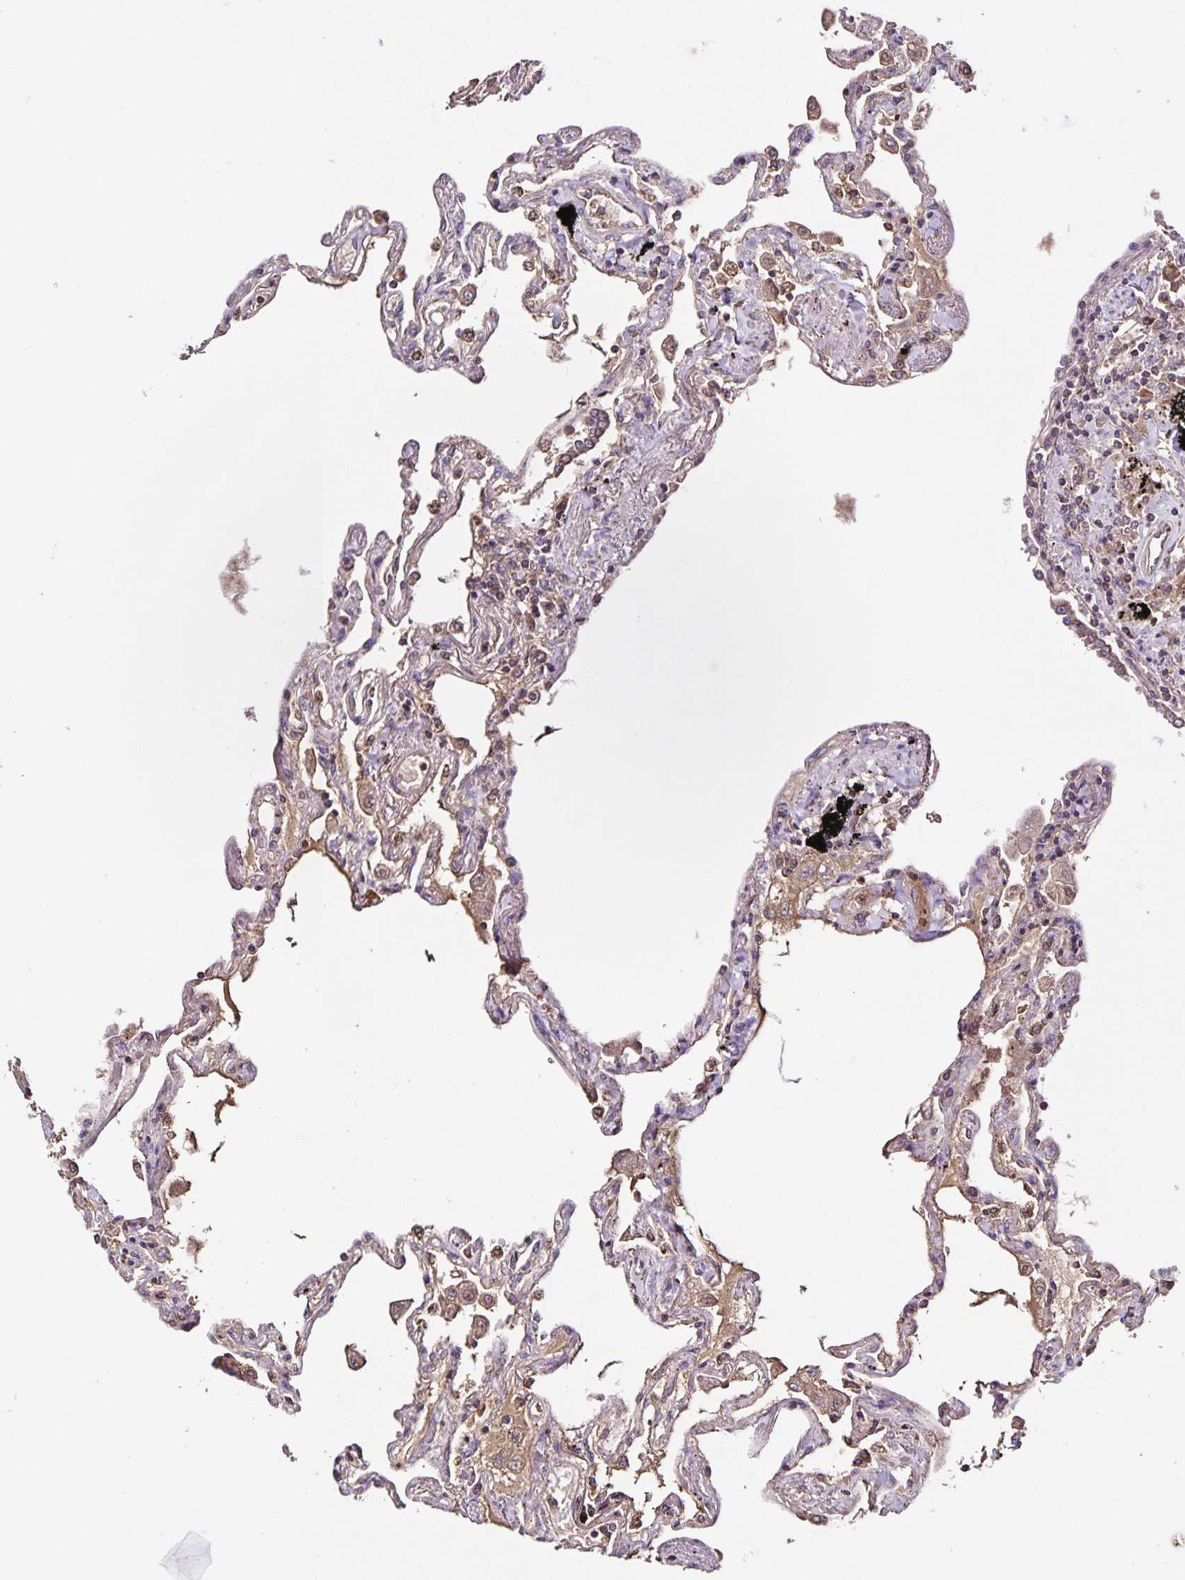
{"staining": {"intensity": "moderate", "quantity": "25%-75%", "location": "cytoplasmic/membranous"}, "tissue": "lung", "cell_type": "Alveolar cells", "image_type": "normal", "snomed": [{"axis": "morphology", "description": "Normal tissue, NOS"}, {"axis": "morphology", "description": "Adenocarcinoma, NOS"}, {"axis": "topography", "description": "Cartilage tissue"}, {"axis": "topography", "description": "Lung"}], "caption": "Immunohistochemistry (IHC) of normal lung displays medium levels of moderate cytoplasmic/membranous positivity in approximately 25%-75% of alveolar cells.", "gene": "MAN1A1", "patient": {"sex": "female", "age": 67}}